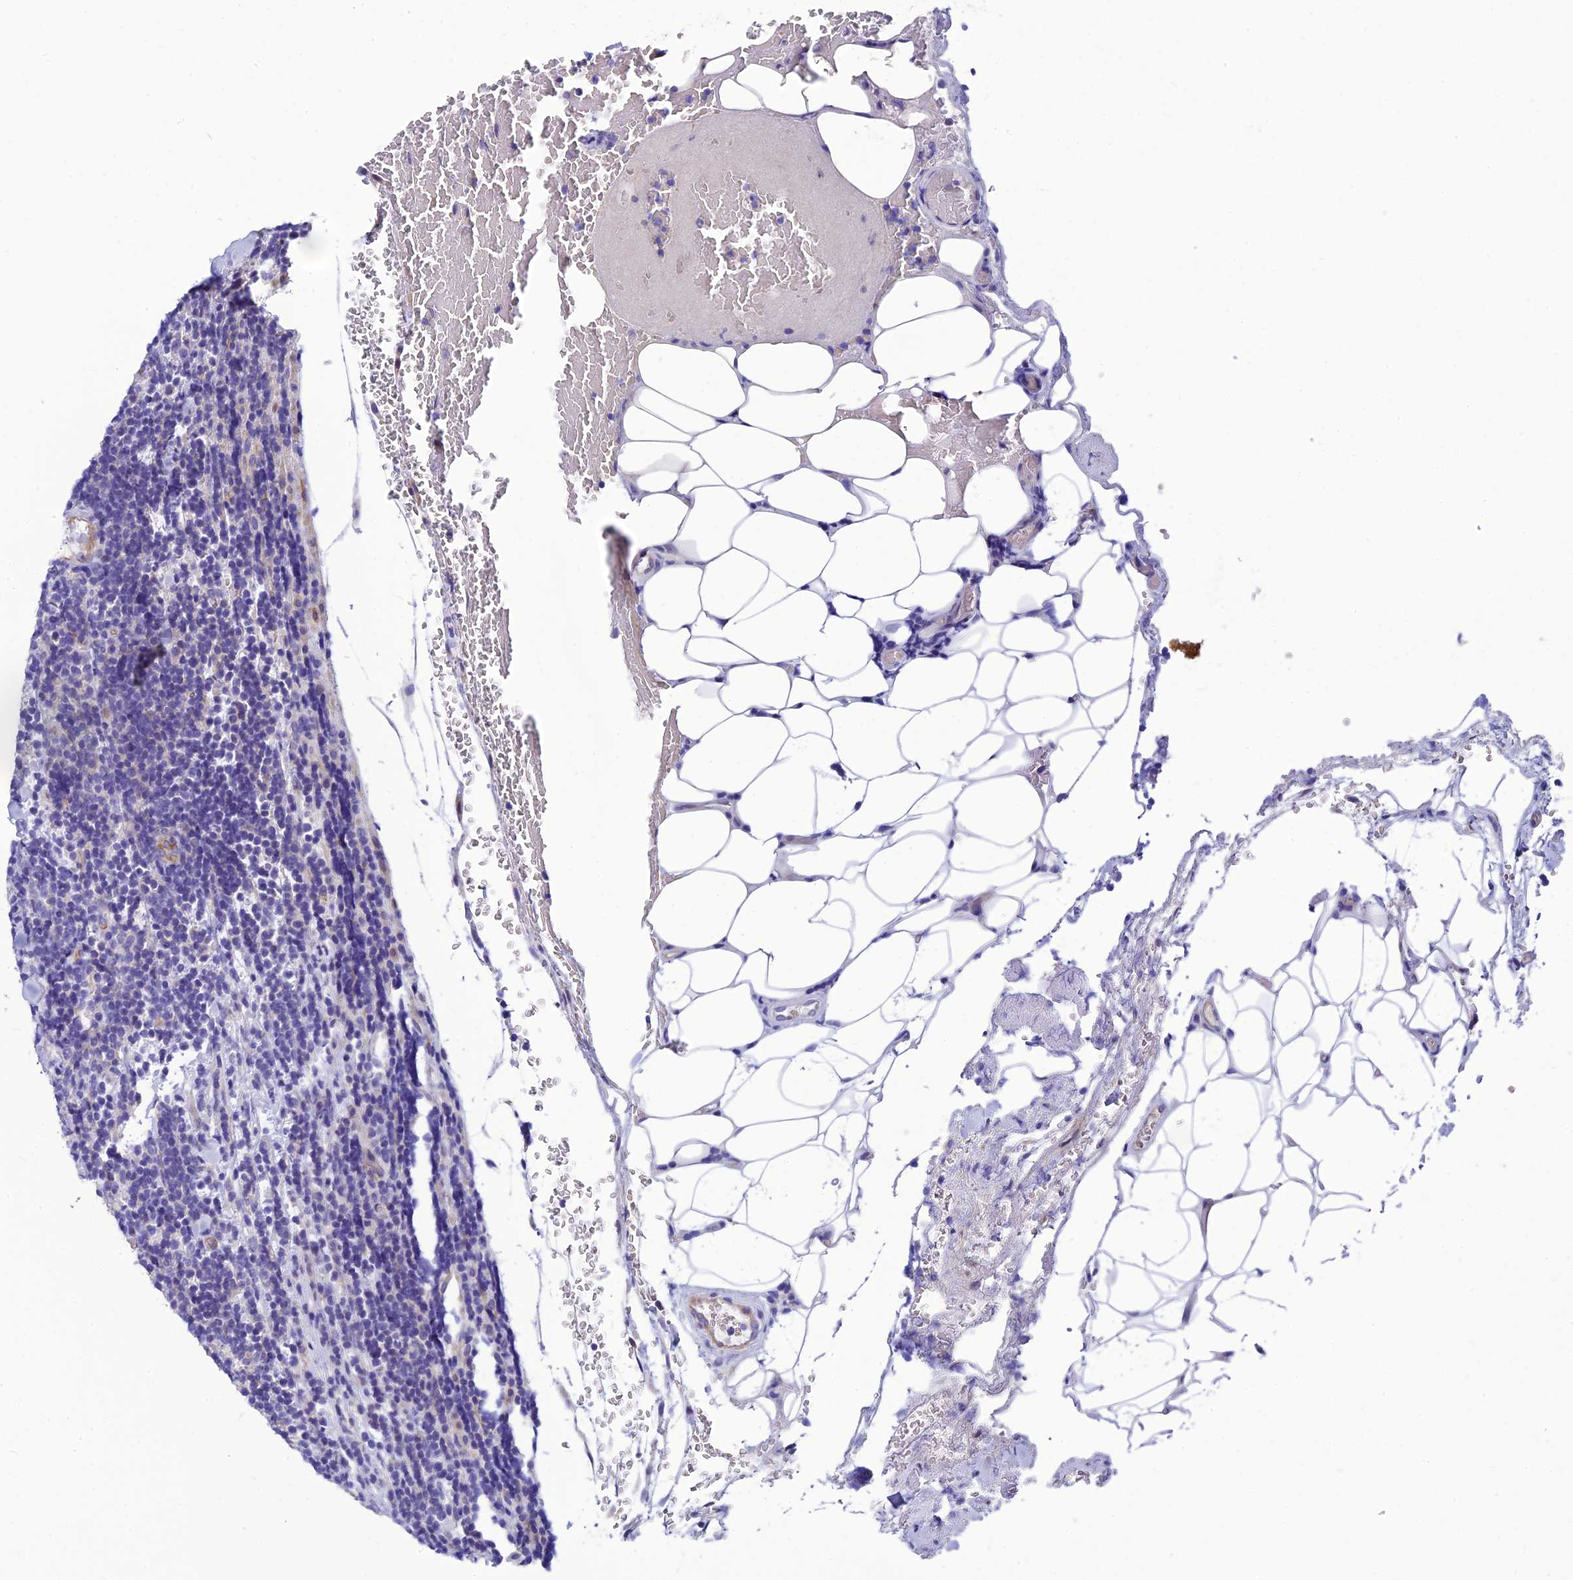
{"staining": {"intensity": "negative", "quantity": "none", "location": "none"}, "tissue": "lymphoma", "cell_type": "Tumor cells", "image_type": "cancer", "snomed": [{"axis": "morphology", "description": "Malignant lymphoma, non-Hodgkin's type, Low grade"}, {"axis": "topography", "description": "Lymph node"}], "caption": "High magnification brightfield microscopy of malignant lymphoma, non-Hodgkin's type (low-grade) stained with DAB (3,3'-diaminobenzidine) (brown) and counterstained with hematoxylin (blue): tumor cells show no significant staining. Brightfield microscopy of immunohistochemistry (IHC) stained with DAB (3,3'-diaminobenzidine) (brown) and hematoxylin (blue), captured at high magnification.", "gene": "PPFIA3", "patient": {"sex": "male", "age": 66}}